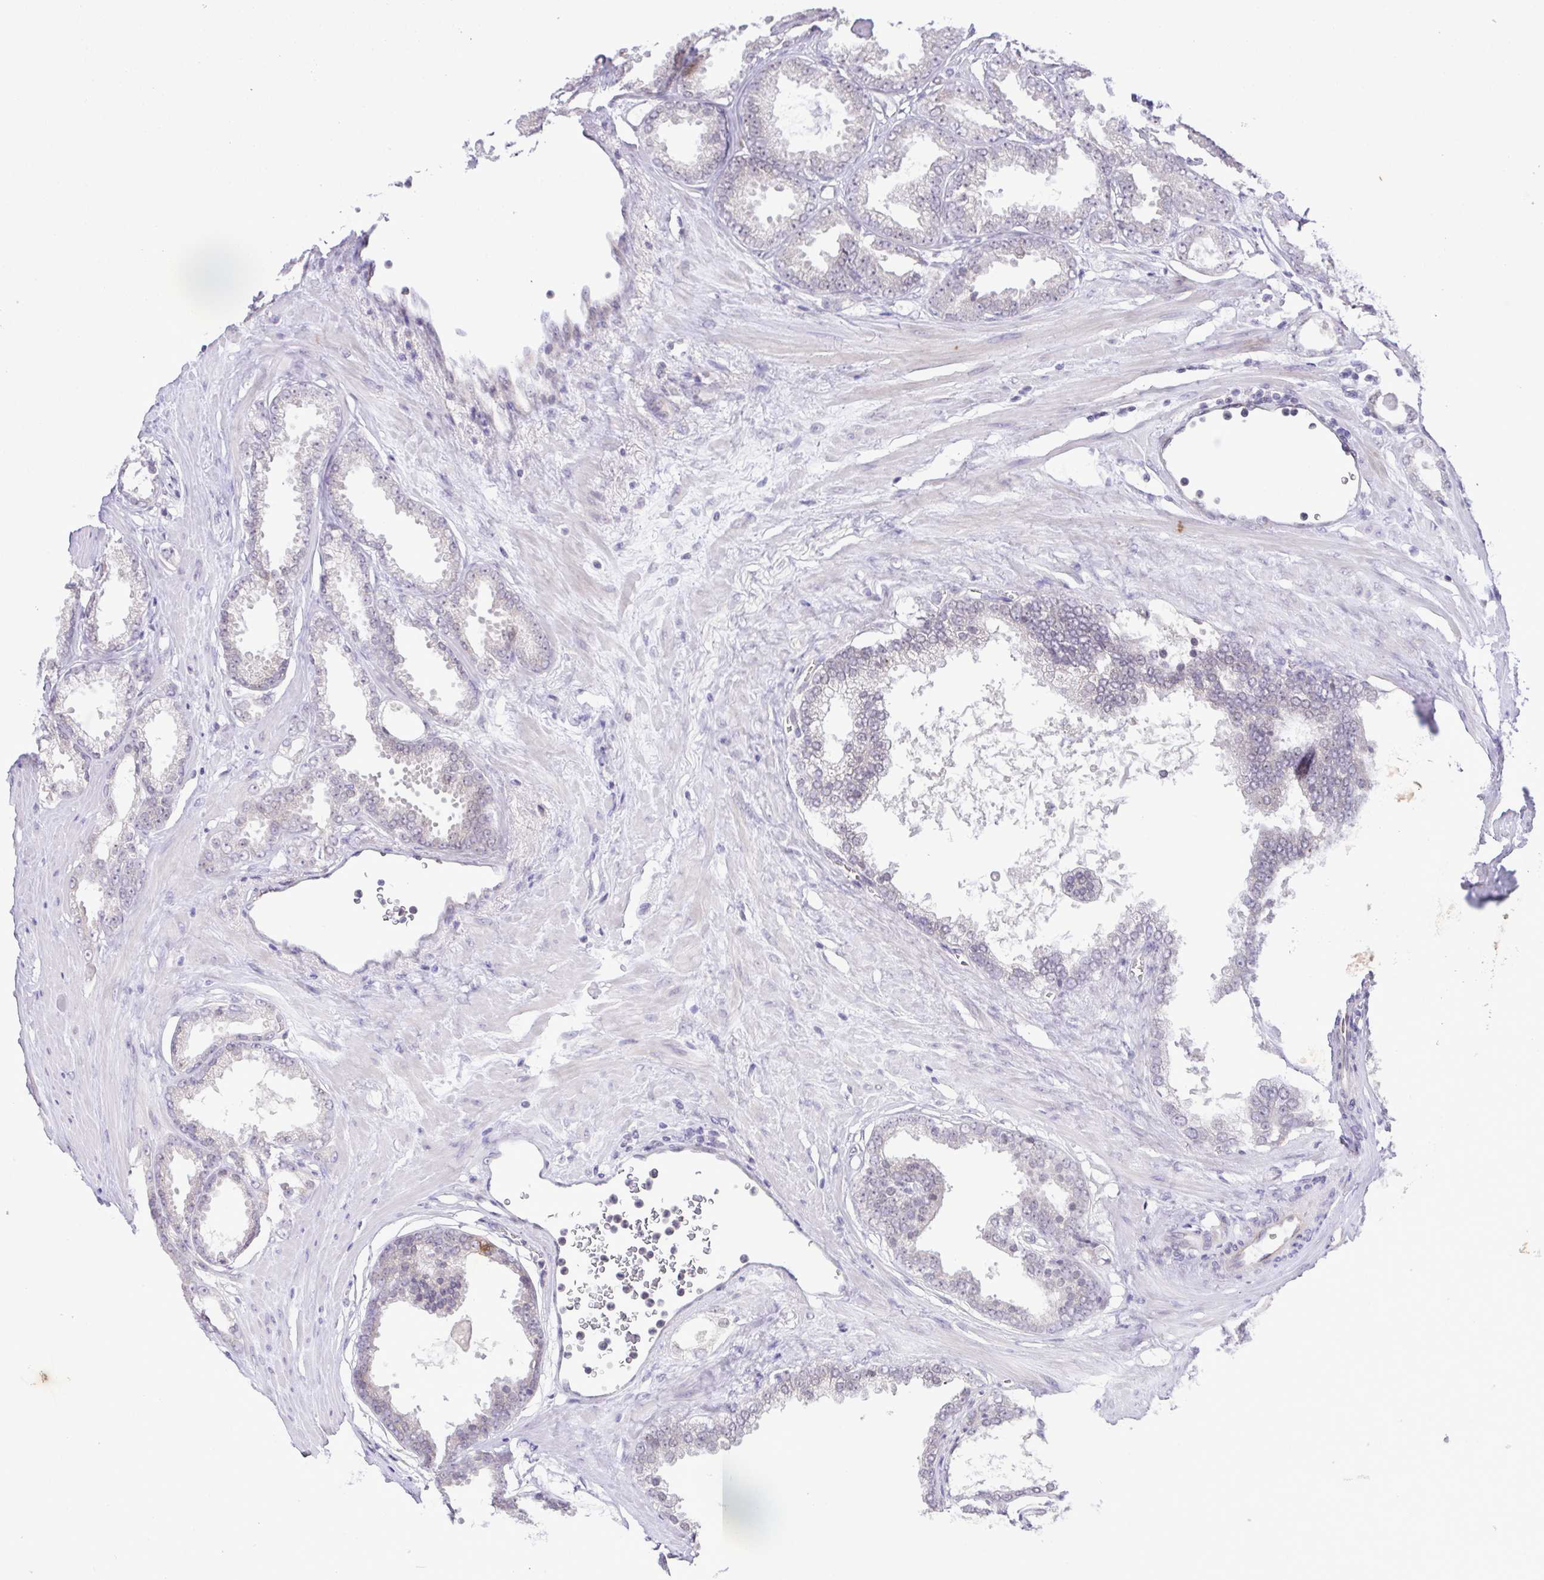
{"staining": {"intensity": "negative", "quantity": "none", "location": "none"}, "tissue": "prostate cancer", "cell_type": "Tumor cells", "image_type": "cancer", "snomed": [{"axis": "morphology", "description": "Adenocarcinoma, Low grade"}, {"axis": "topography", "description": "Prostate"}], "caption": "DAB immunohistochemical staining of human adenocarcinoma (low-grade) (prostate) exhibits no significant expression in tumor cells.", "gene": "IL1RN", "patient": {"sex": "male", "age": 65}}